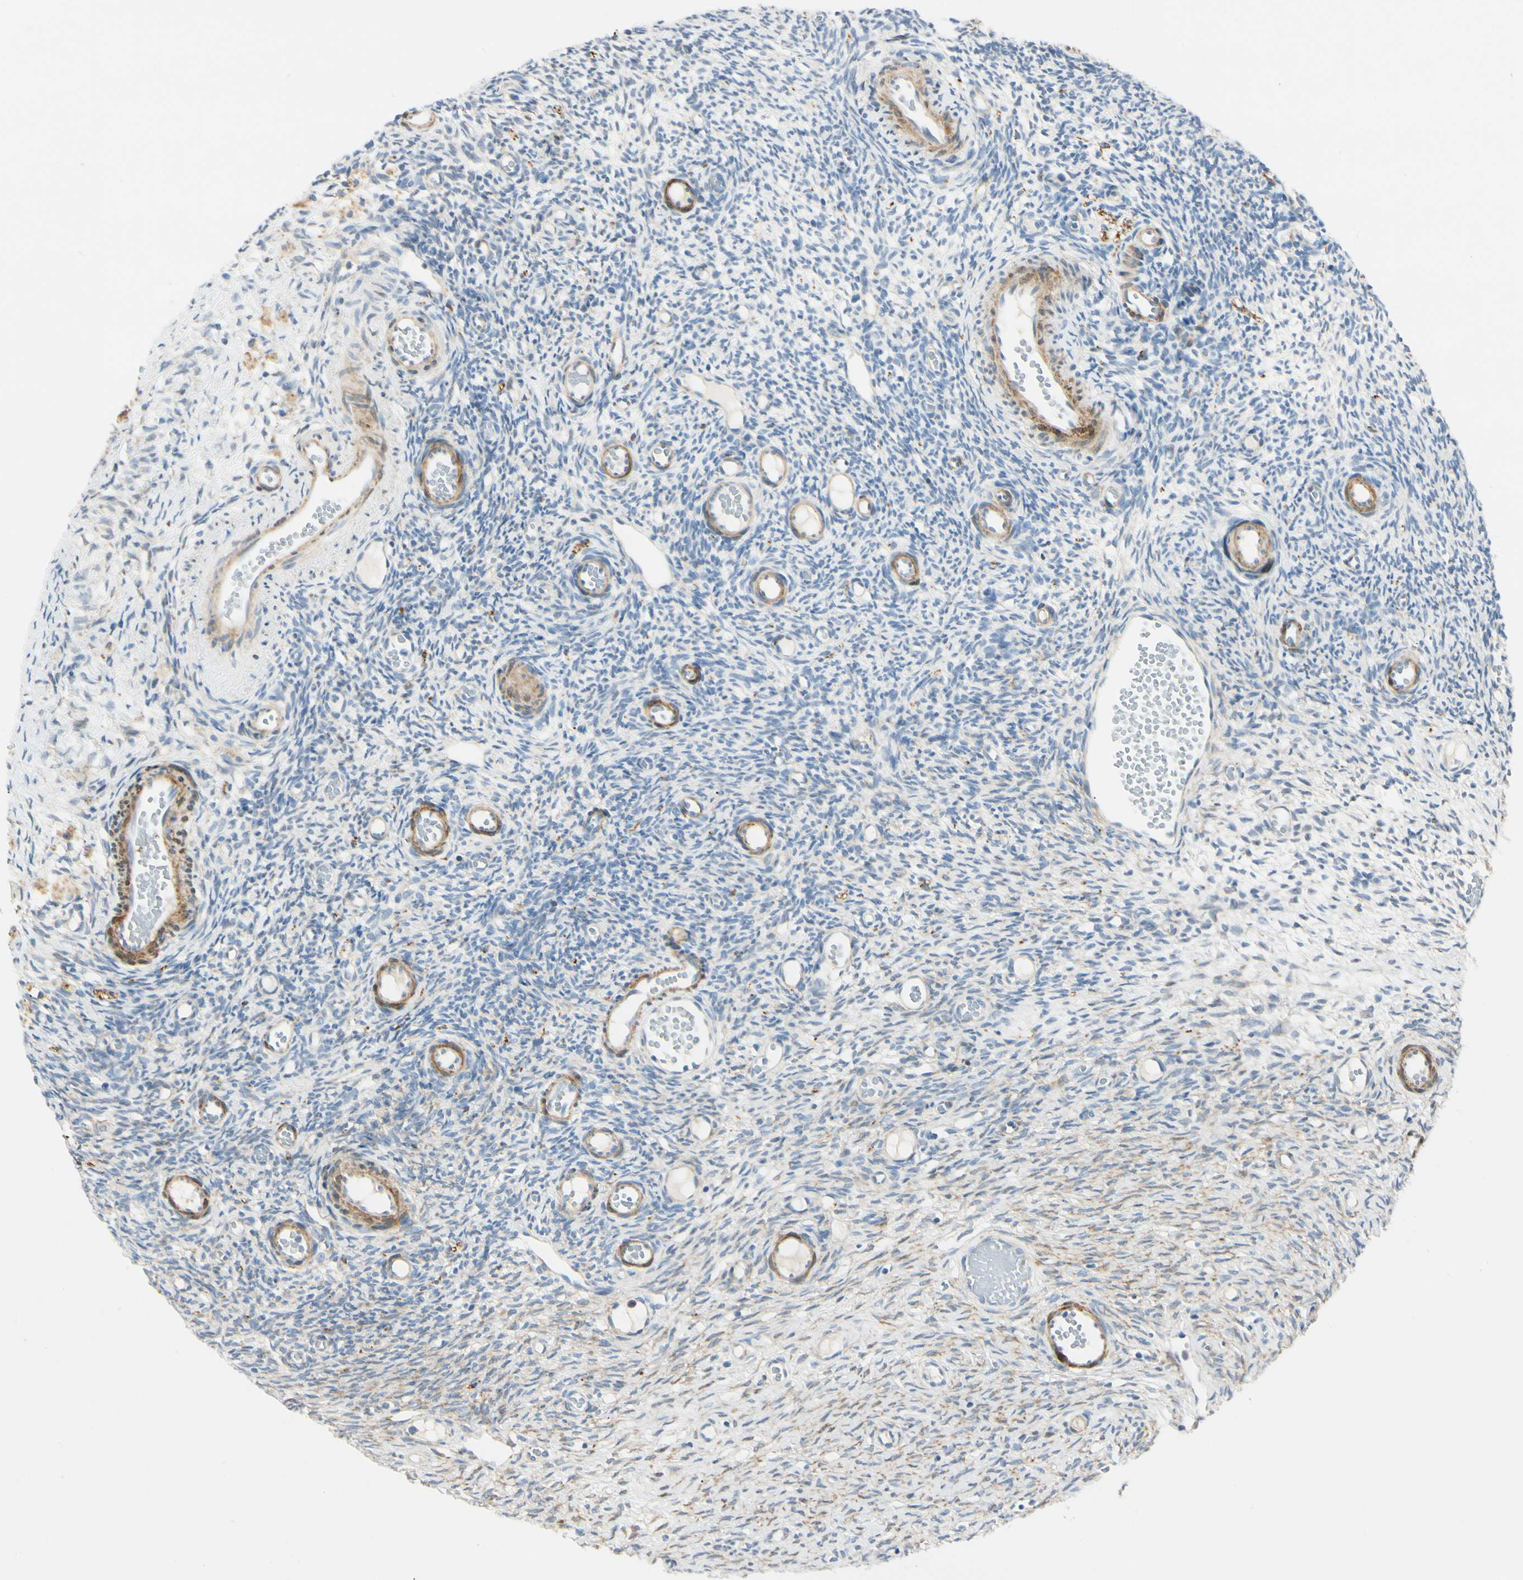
{"staining": {"intensity": "weak", "quantity": "<25%", "location": "cytoplasmic/membranous"}, "tissue": "ovary", "cell_type": "Ovarian stroma cells", "image_type": "normal", "snomed": [{"axis": "morphology", "description": "Normal tissue, NOS"}, {"axis": "topography", "description": "Ovary"}], "caption": "The image reveals no staining of ovarian stroma cells in normal ovary. The staining was performed using DAB (3,3'-diaminobenzidine) to visualize the protein expression in brown, while the nuclei were stained in blue with hematoxylin (Magnification: 20x).", "gene": "AMPH", "patient": {"sex": "female", "age": 35}}